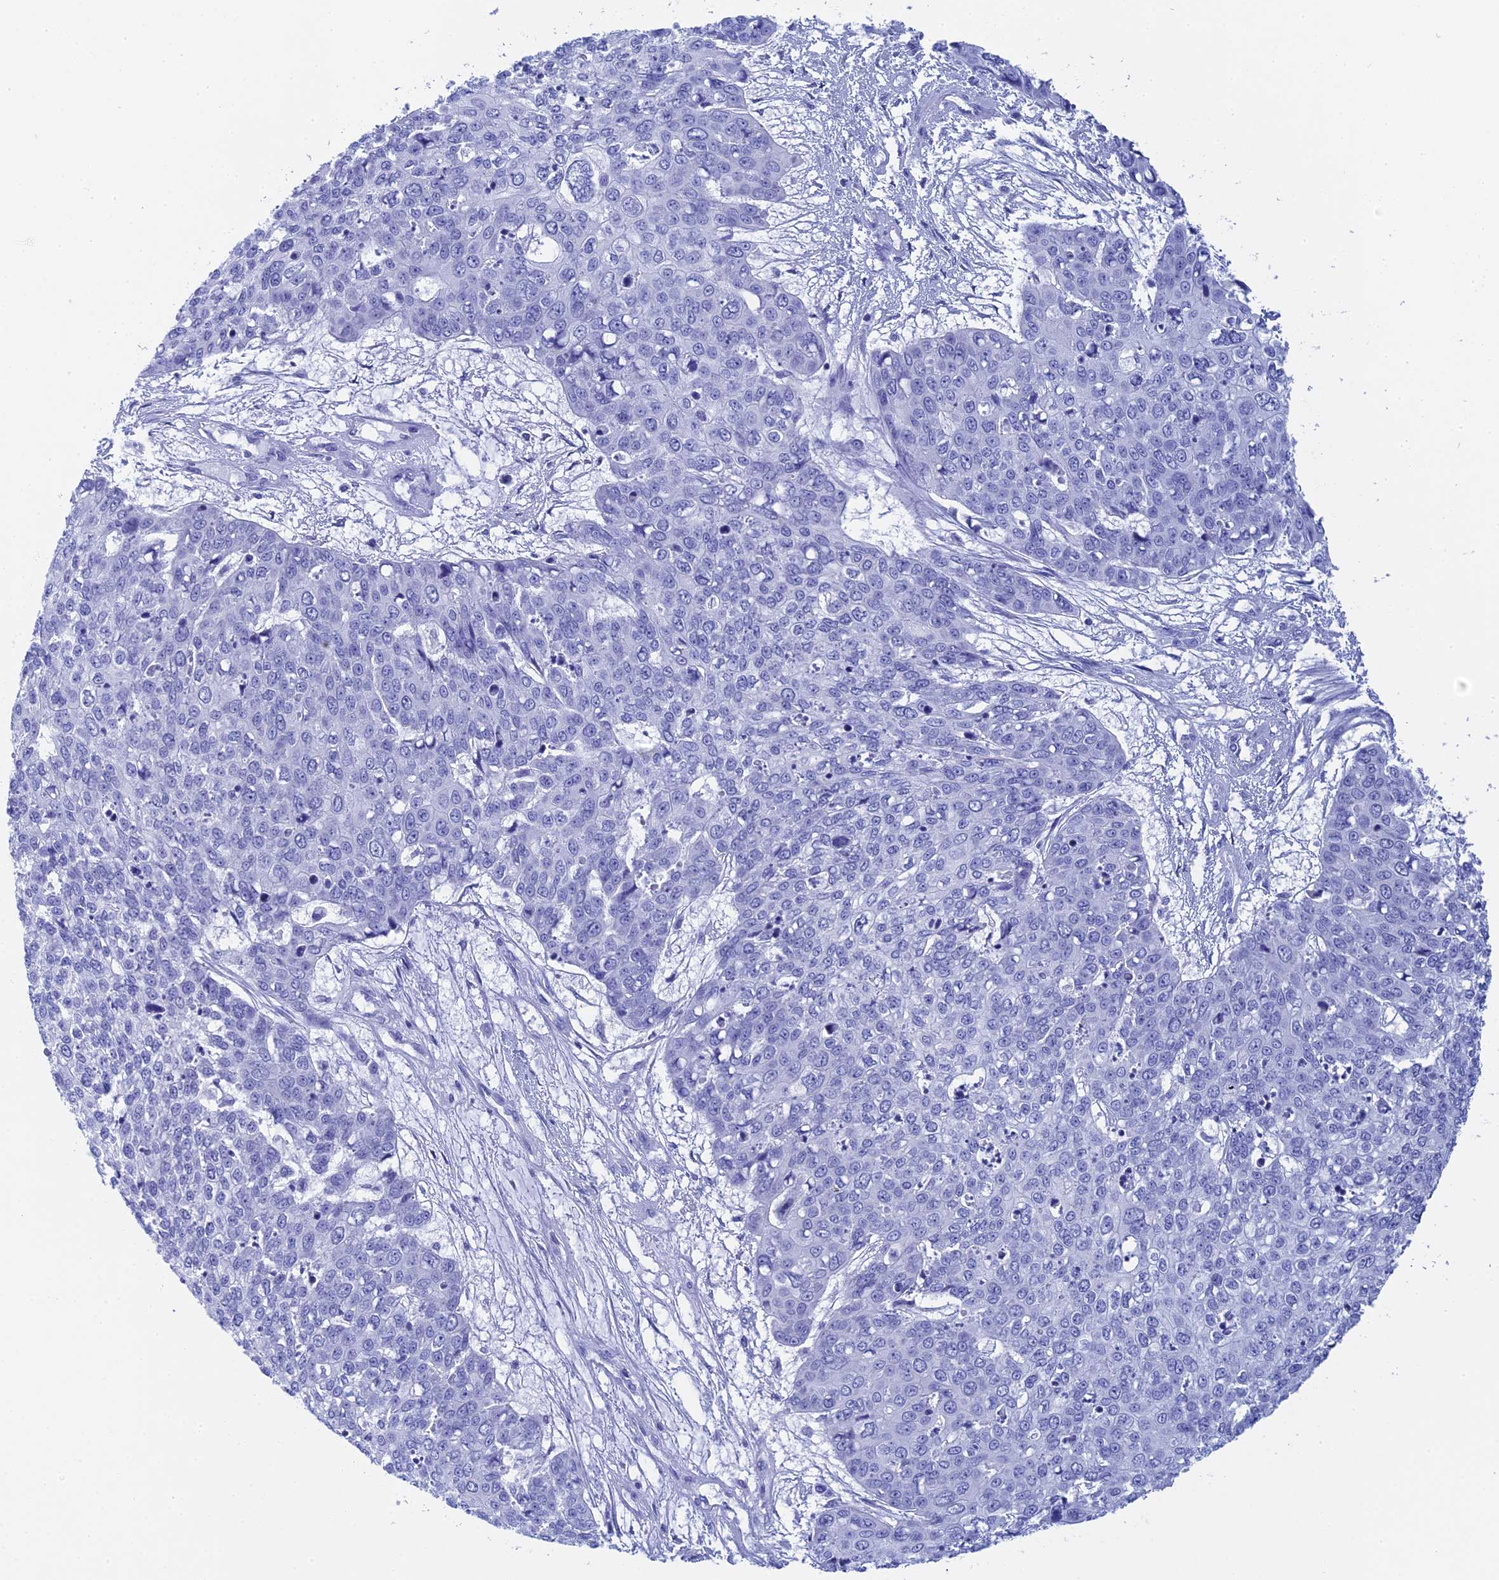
{"staining": {"intensity": "negative", "quantity": "none", "location": "none"}, "tissue": "skin cancer", "cell_type": "Tumor cells", "image_type": "cancer", "snomed": [{"axis": "morphology", "description": "Squamous cell carcinoma, NOS"}, {"axis": "topography", "description": "Skin"}], "caption": "Skin cancer was stained to show a protein in brown. There is no significant positivity in tumor cells. The staining is performed using DAB (3,3'-diaminobenzidine) brown chromogen with nuclei counter-stained in using hematoxylin.", "gene": "TEX101", "patient": {"sex": "male", "age": 71}}